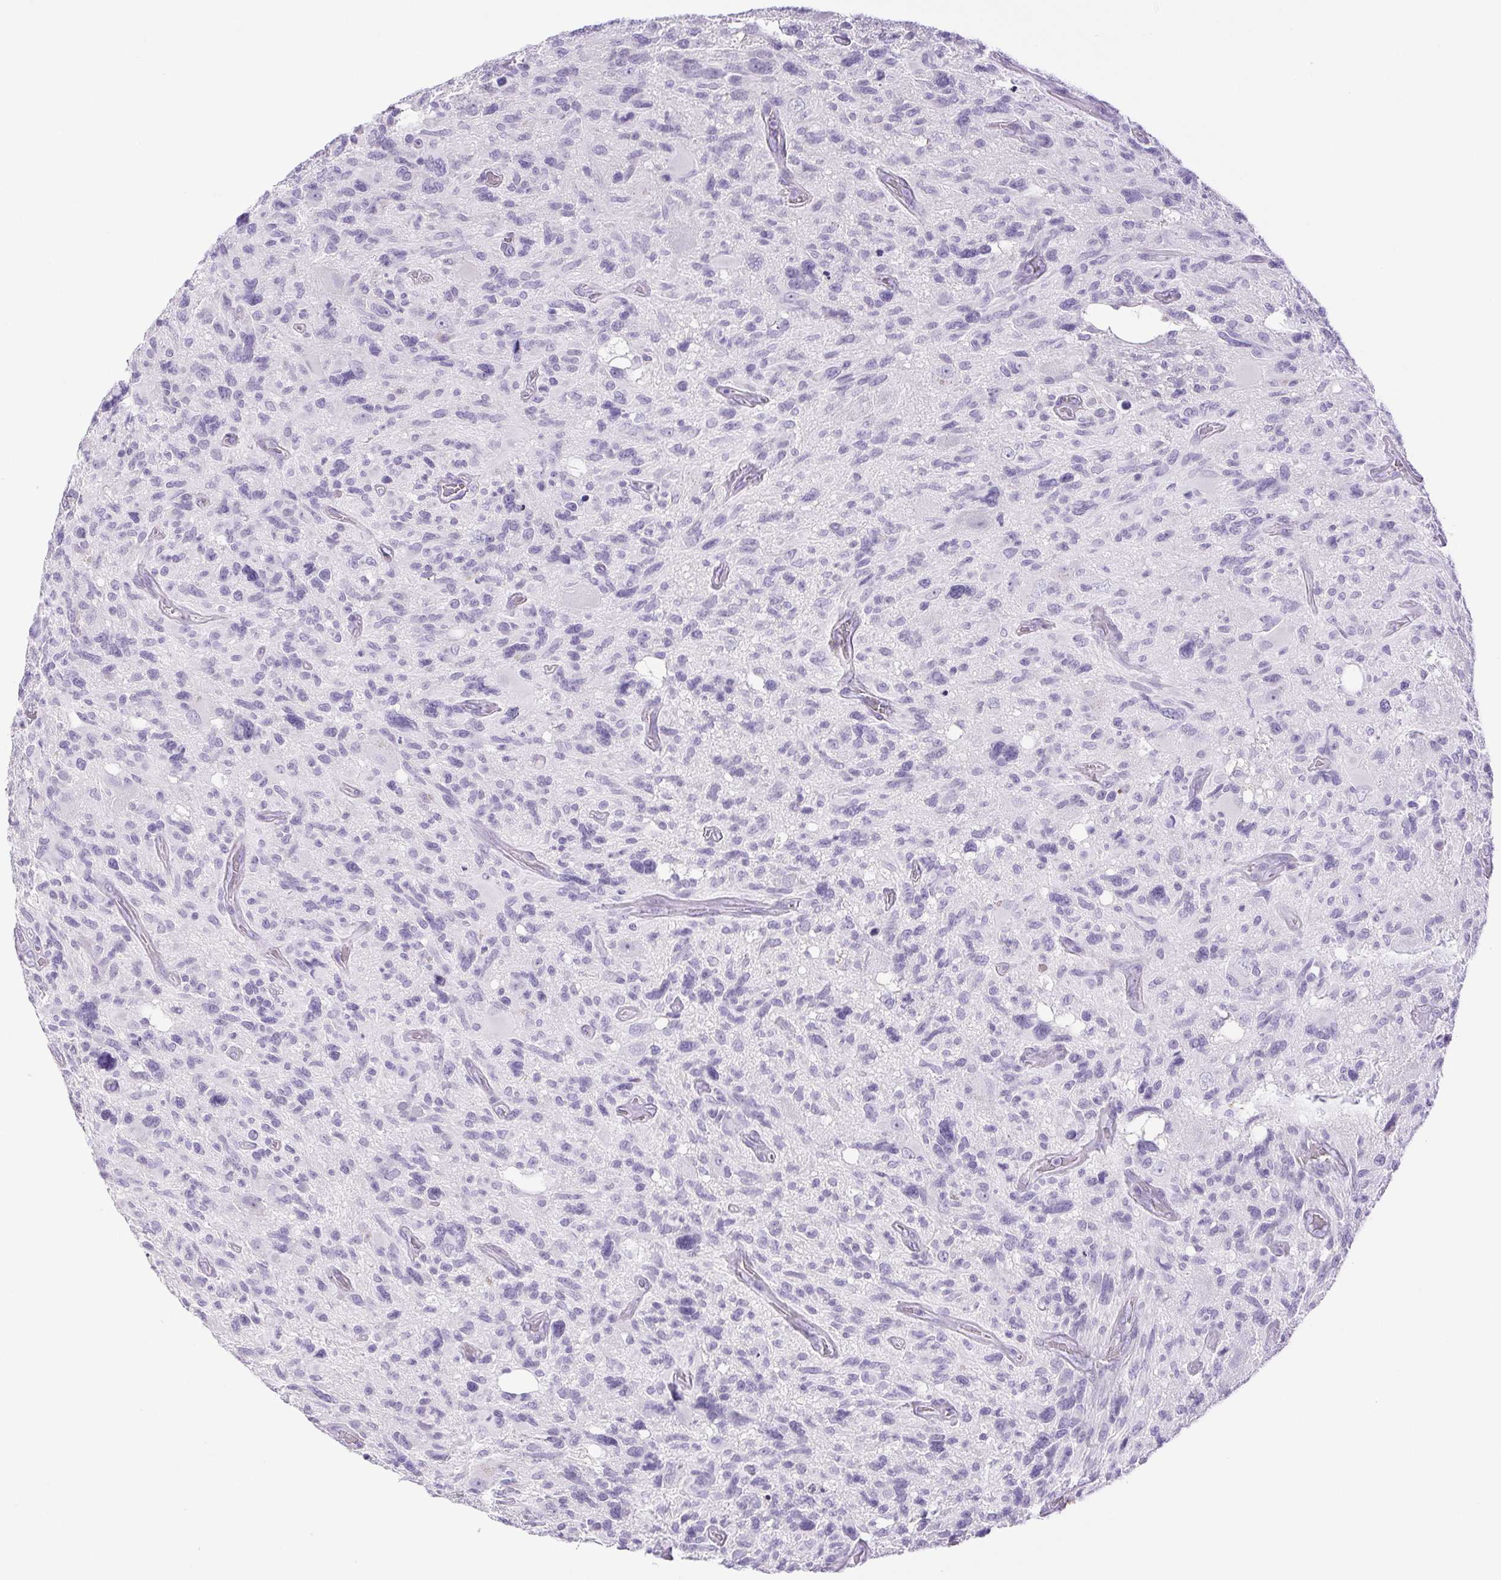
{"staining": {"intensity": "negative", "quantity": "none", "location": "none"}, "tissue": "glioma", "cell_type": "Tumor cells", "image_type": "cancer", "snomed": [{"axis": "morphology", "description": "Glioma, malignant, High grade"}, {"axis": "topography", "description": "Brain"}], "caption": "High magnification brightfield microscopy of glioma stained with DAB (3,3'-diaminobenzidine) (brown) and counterstained with hematoxylin (blue): tumor cells show no significant staining.", "gene": "PAPPA2", "patient": {"sex": "male", "age": 49}}